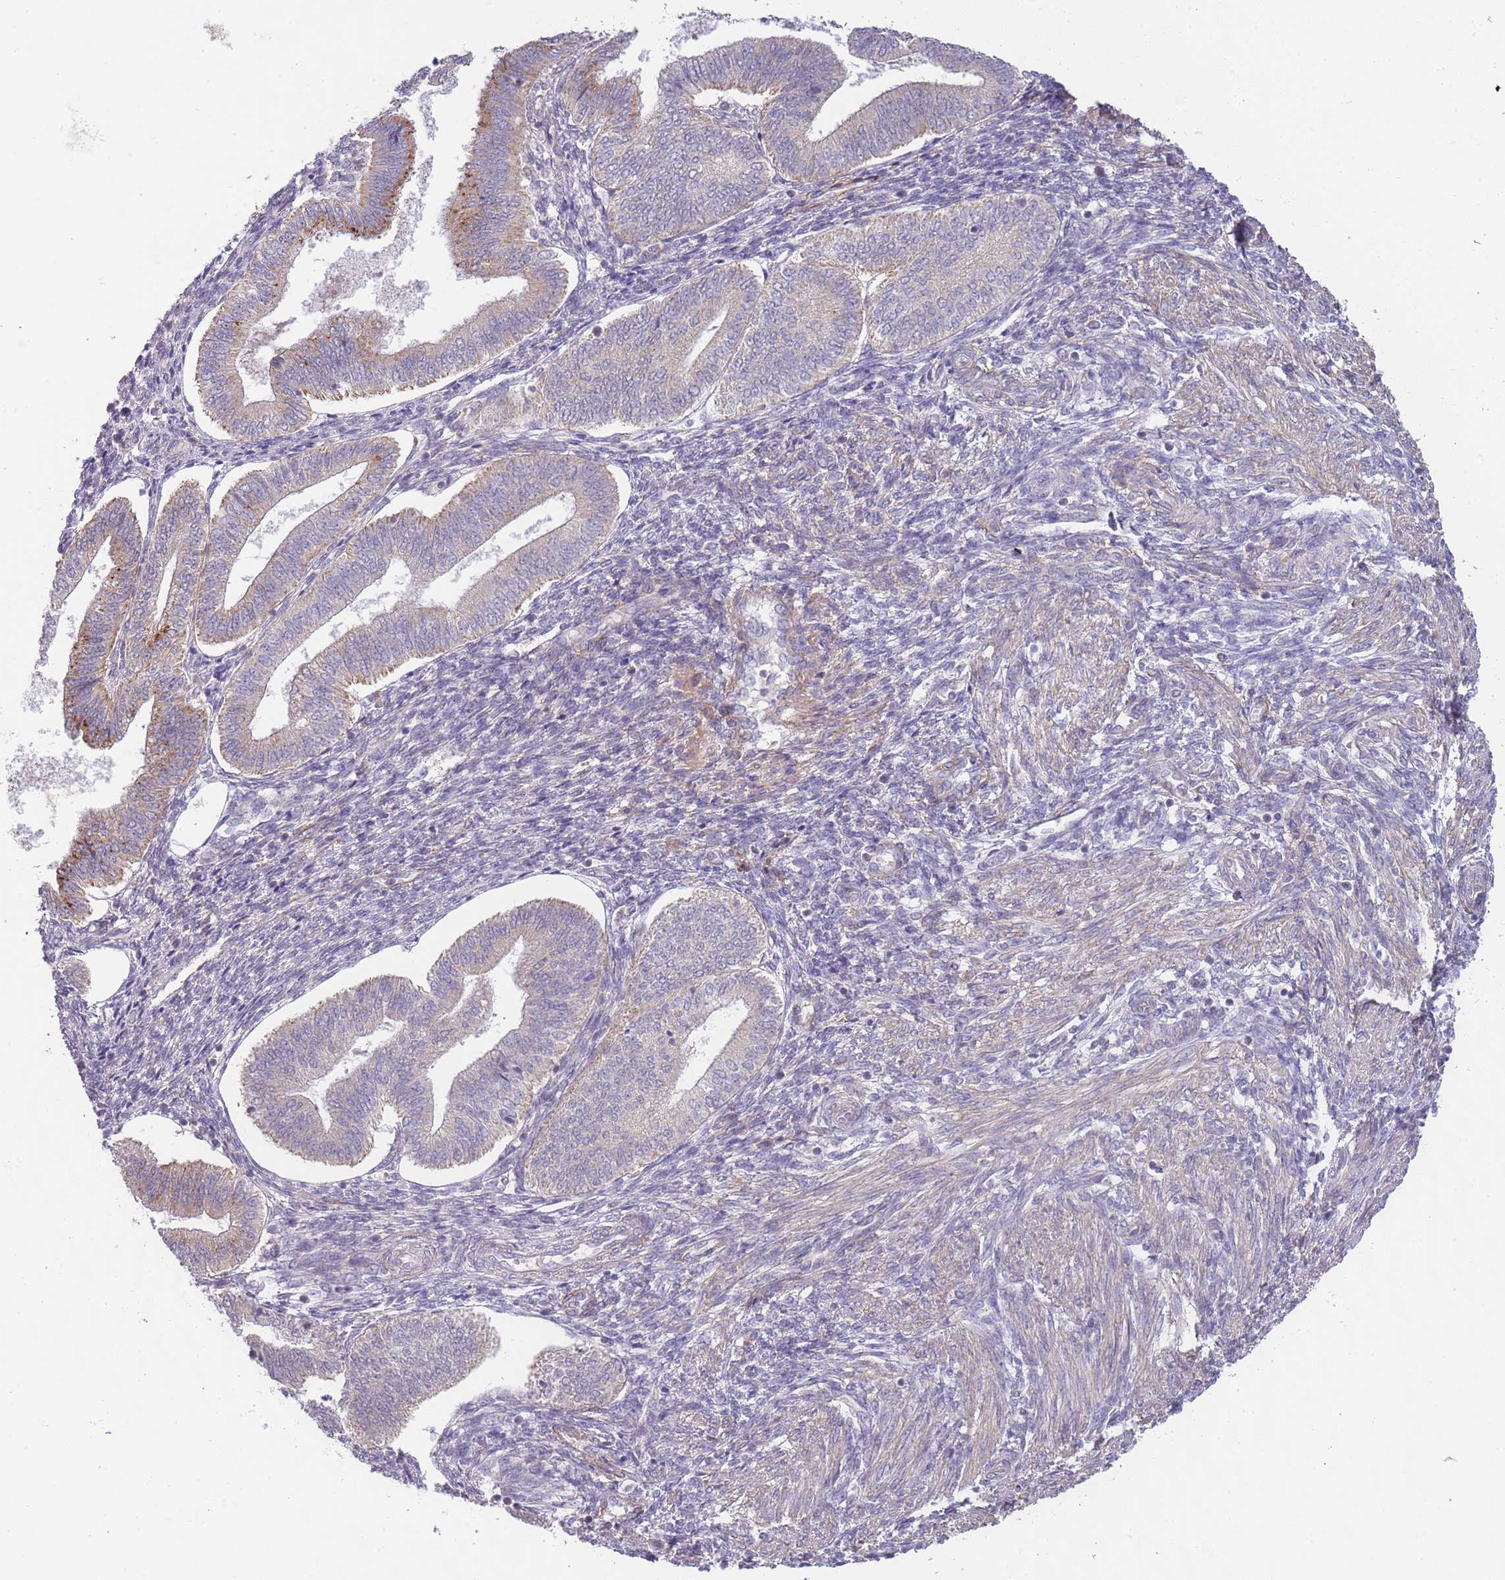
{"staining": {"intensity": "weak", "quantity": "25%-75%", "location": "cytoplasmic/membranous"}, "tissue": "endometrium", "cell_type": "Cells in endometrial stroma", "image_type": "normal", "snomed": [{"axis": "morphology", "description": "Normal tissue, NOS"}, {"axis": "topography", "description": "Endometrium"}], "caption": "Normal endometrium shows weak cytoplasmic/membranous positivity in about 25%-75% of cells in endometrial stroma, visualized by immunohistochemistry.", "gene": "SKOR2", "patient": {"sex": "female", "age": 34}}